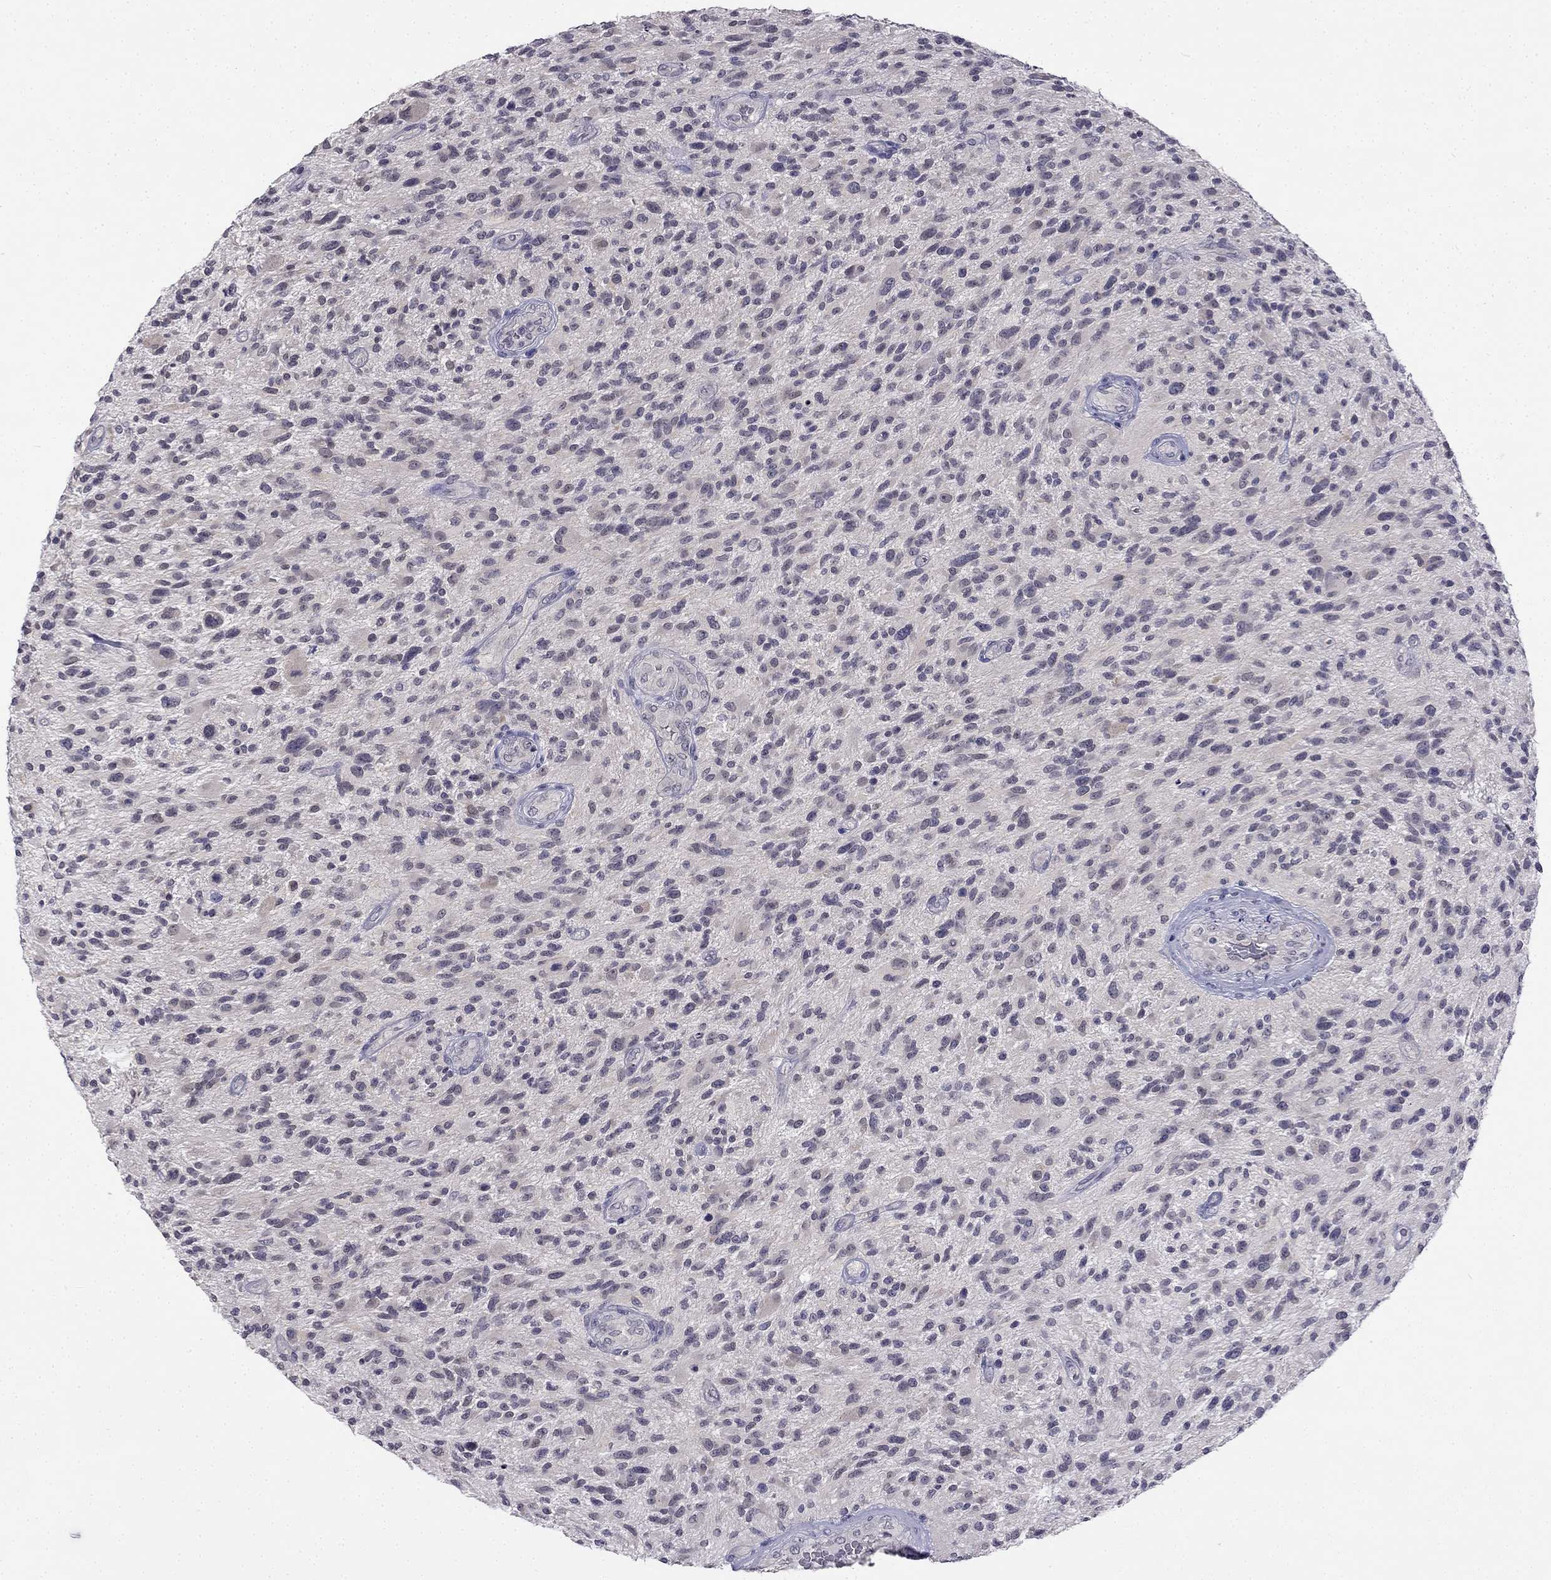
{"staining": {"intensity": "negative", "quantity": "none", "location": "none"}, "tissue": "glioma", "cell_type": "Tumor cells", "image_type": "cancer", "snomed": [{"axis": "morphology", "description": "Glioma, malignant, High grade"}, {"axis": "topography", "description": "Brain"}], "caption": "This is an immunohistochemistry photomicrograph of glioma. There is no staining in tumor cells.", "gene": "C16orf89", "patient": {"sex": "male", "age": 47}}